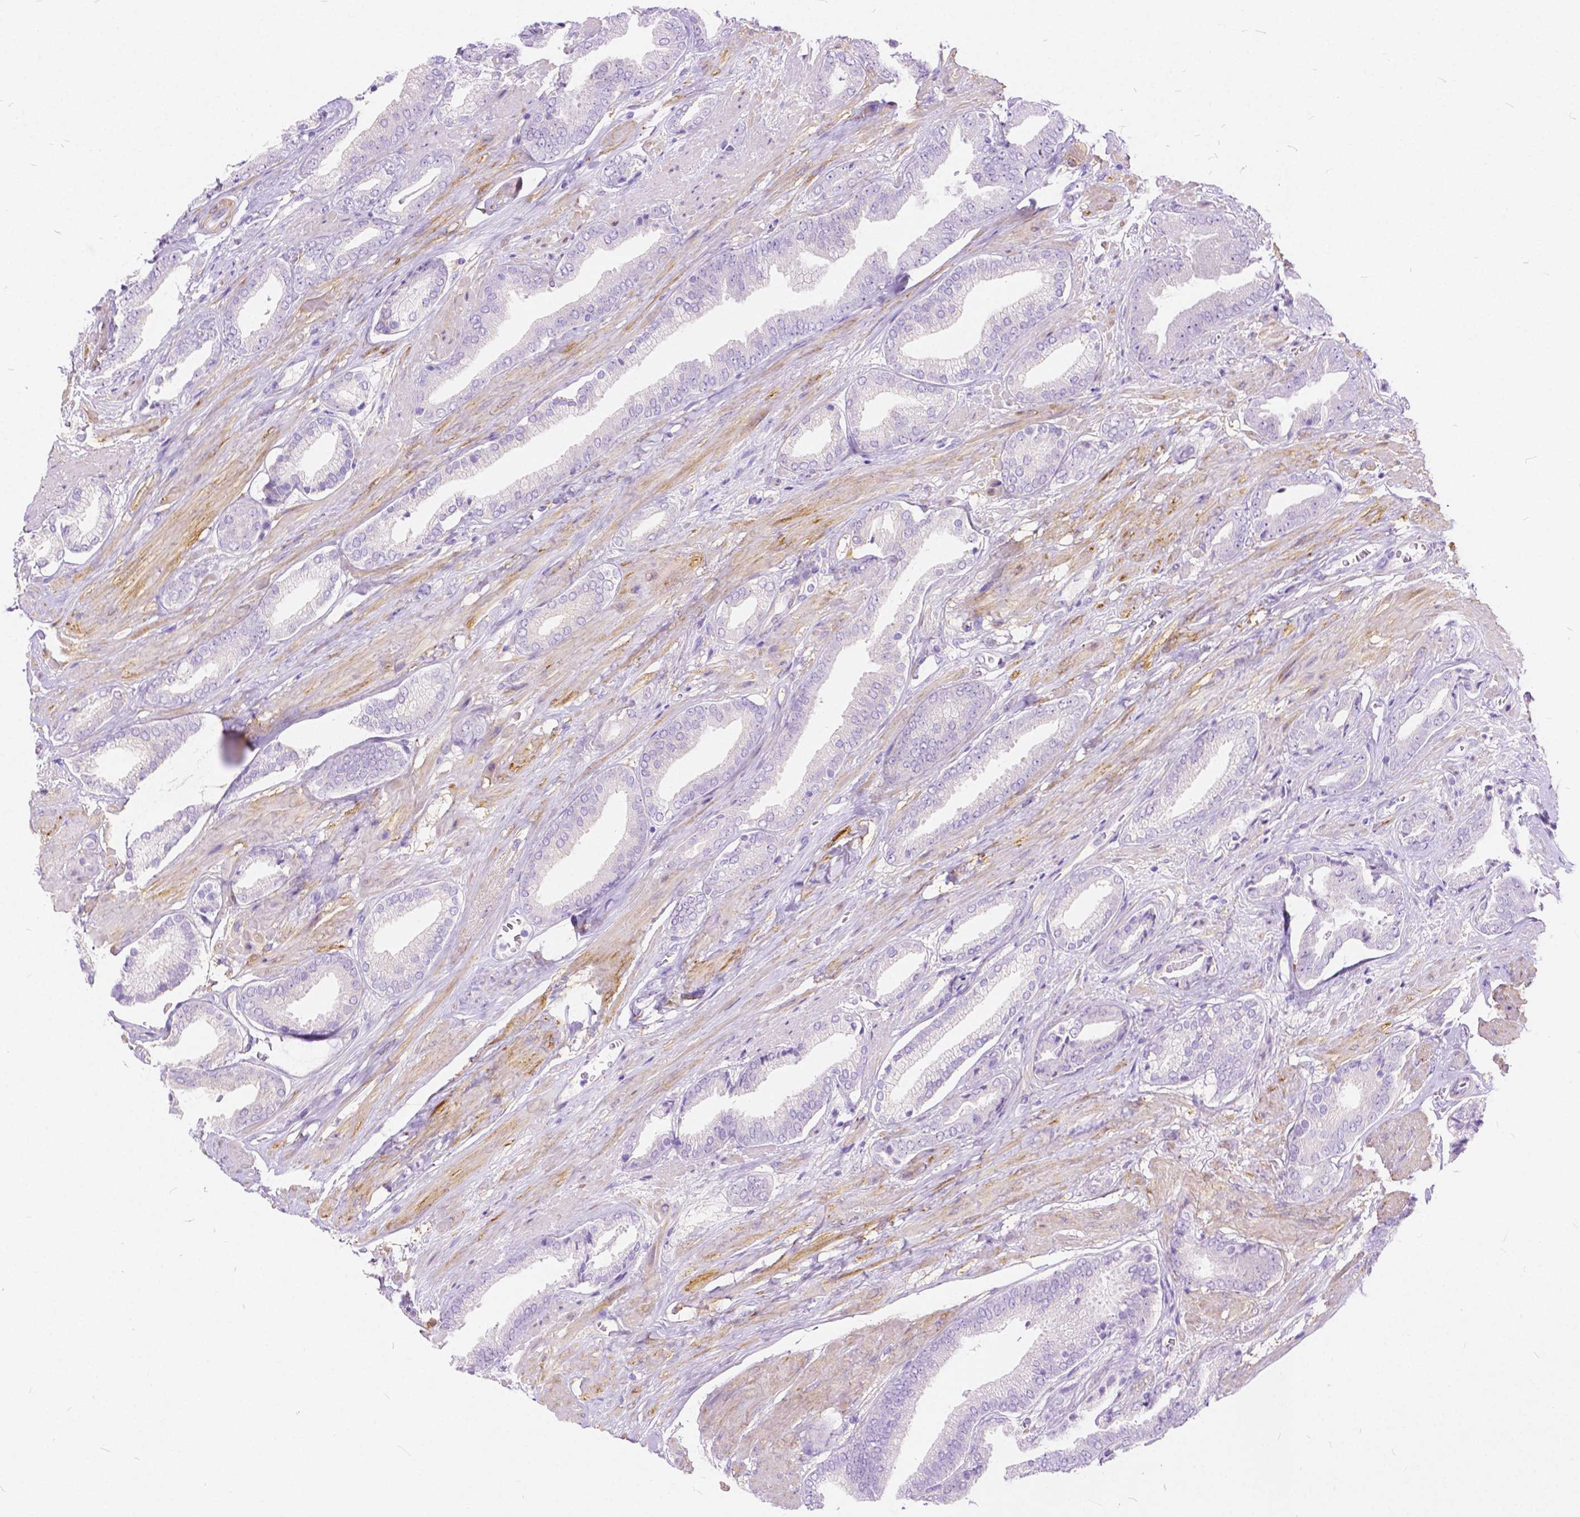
{"staining": {"intensity": "negative", "quantity": "none", "location": "none"}, "tissue": "prostate cancer", "cell_type": "Tumor cells", "image_type": "cancer", "snomed": [{"axis": "morphology", "description": "Adenocarcinoma, High grade"}, {"axis": "topography", "description": "Prostate"}], "caption": "This is an IHC image of high-grade adenocarcinoma (prostate). There is no positivity in tumor cells.", "gene": "CHRM1", "patient": {"sex": "male", "age": 56}}